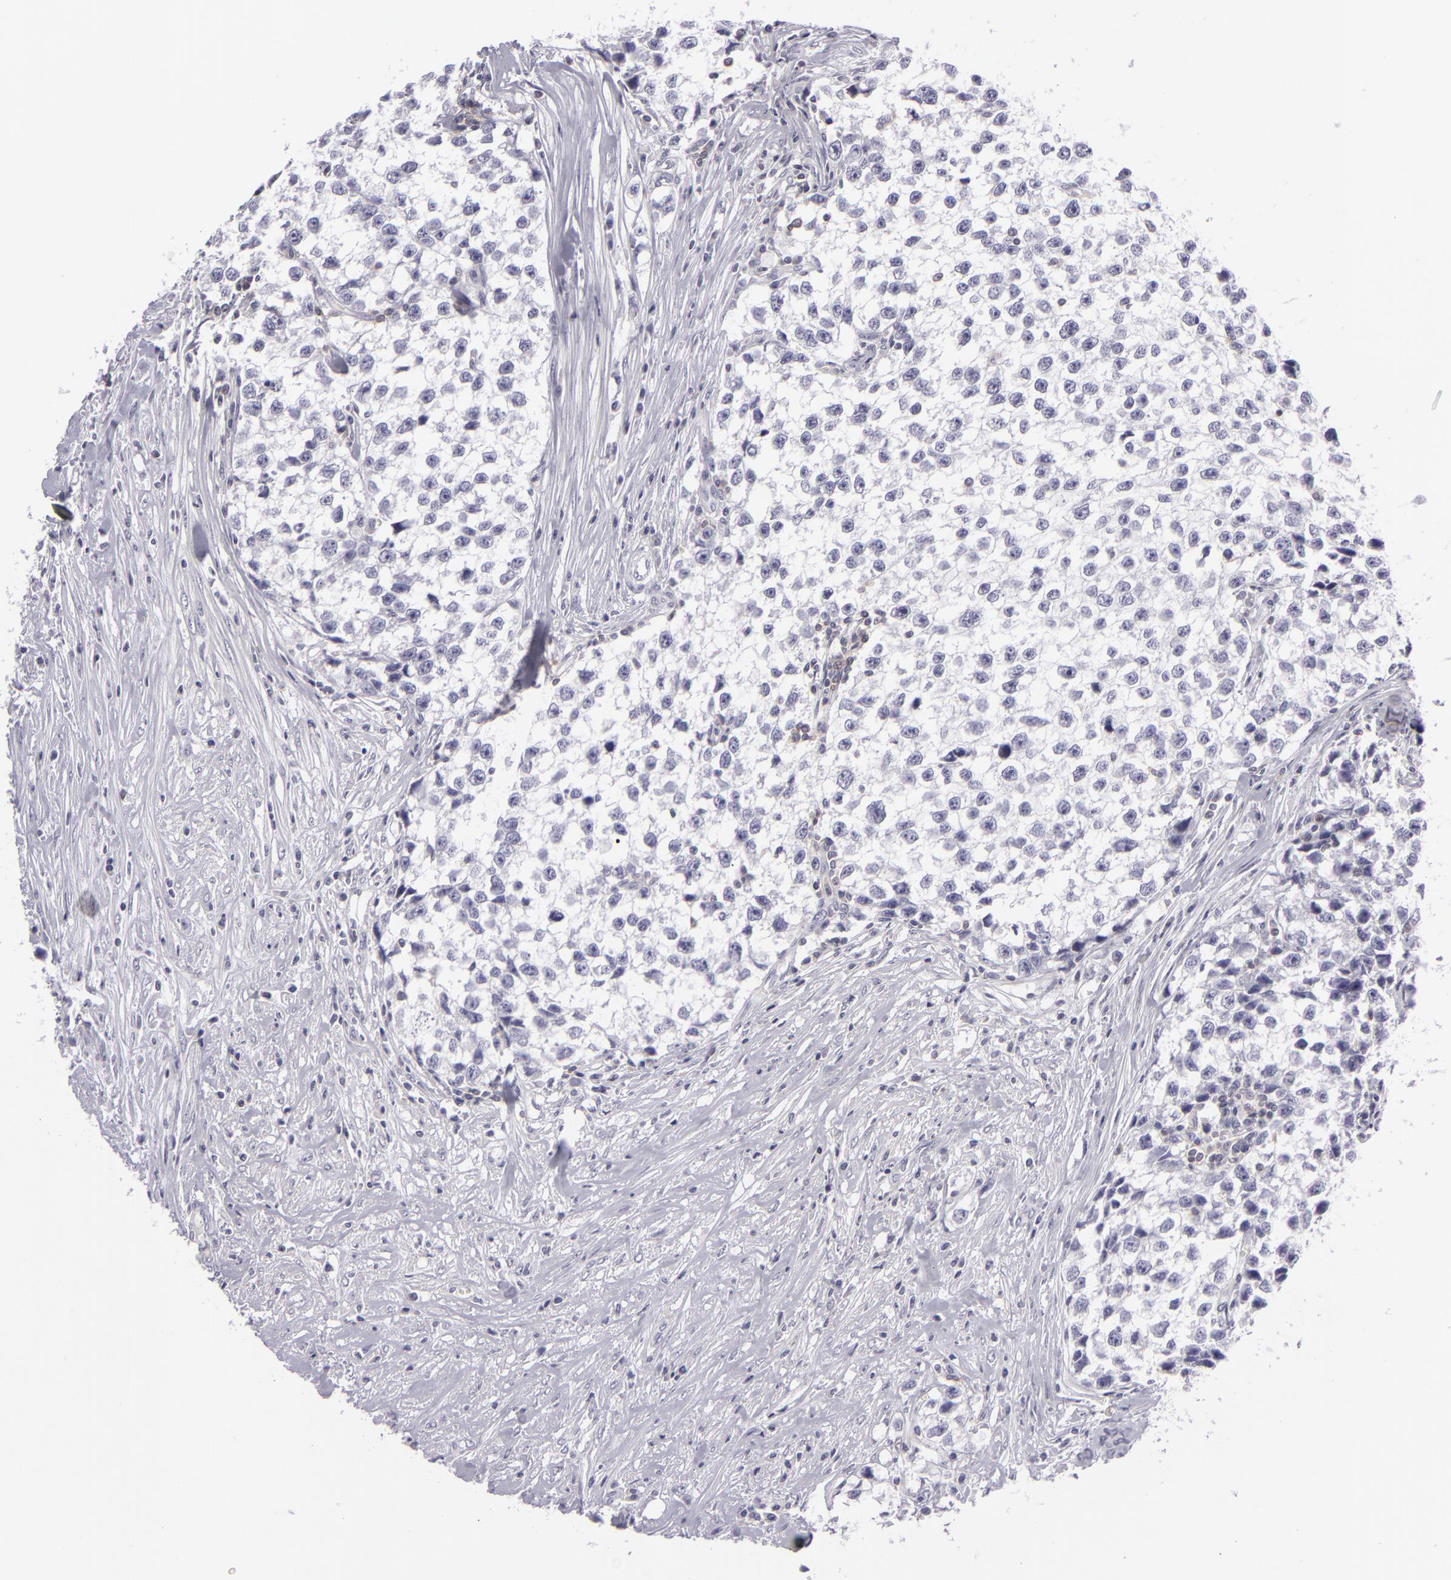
{"staining": {"intensity": "negative", "quantity": "none", "location": "none"}, "tissue": "testis cancer", "cell_type": "Tumor cells", "image_type": "cancer", "snomed": [{"axis": "morphology", "description": "Seminoma, NOS"}, {"axis": "morphology", "description": "Carcinoma, Embryonal, NOS"}, {"axis": "topography", "description": "Testis"}], "caption": "The image exhibits no staining of tumor cells in testis cancer (embryonal carcinoma).", "gene": "KCNAB2", "patient": {"sex": "male", "age": 30}}